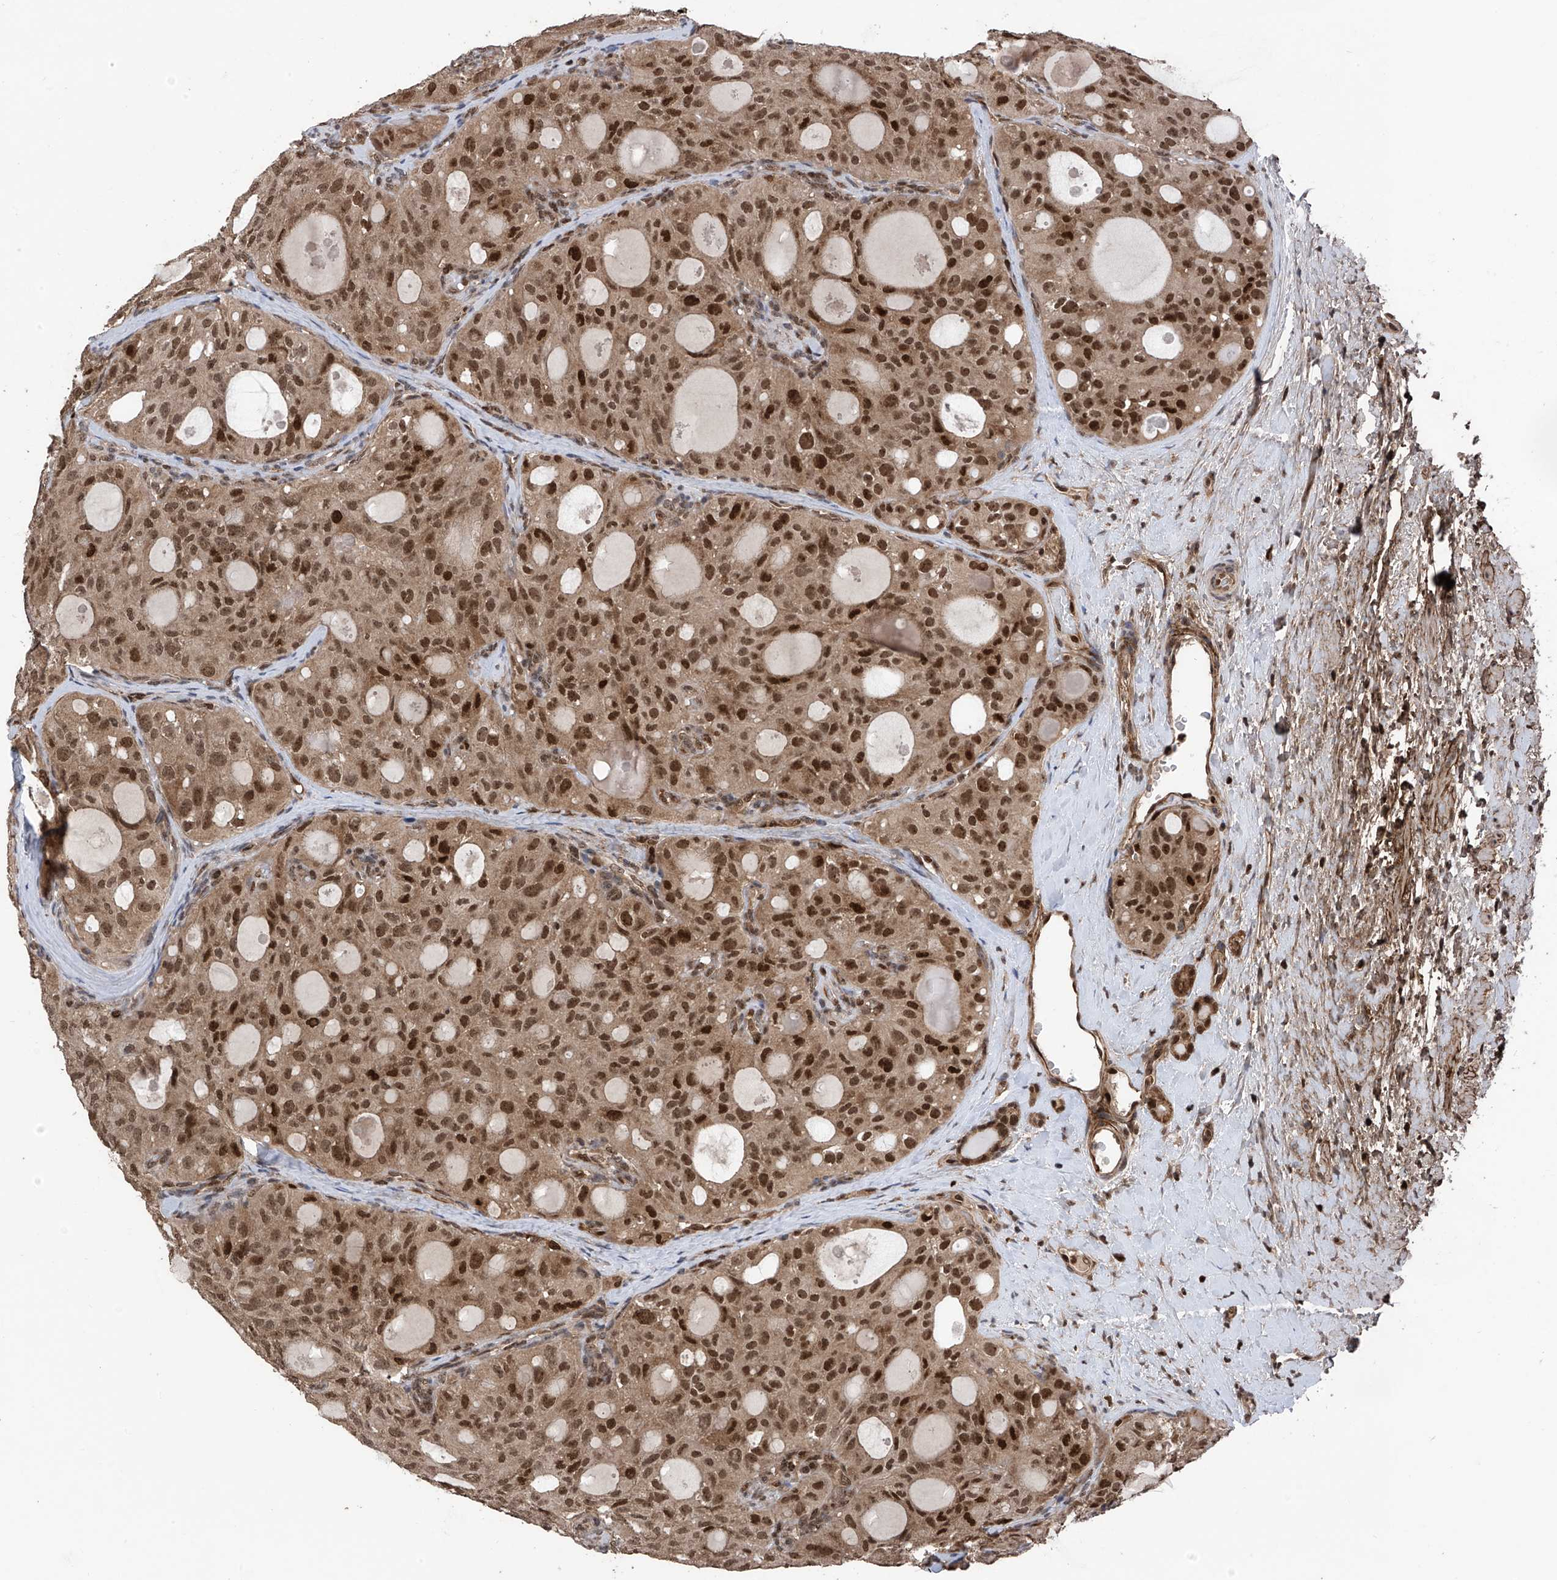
{"staining": {"intensity": "strong", "quantity": ">75%", "location": "cytoplasmic/membranous,nuclear"}, "tissue": "thyroid cancer", "cell_type": "Tumor cells", "image_type": "cancer", "snomed": [{"axis": "morphology", "description": "Follicular adenoma carcinoma, NOS"}, {"axis": "topography", "description": "Thyroid gland"}], "caption": "Protein expression analysis of human thyroid follicular adenoma carcinoma reveals strong cytoplasmic/membranous and nuclear expression in about >75% of tumor cells.", "gene": "DNAJC9", "patient": {"sex": "male", "age": 75}}